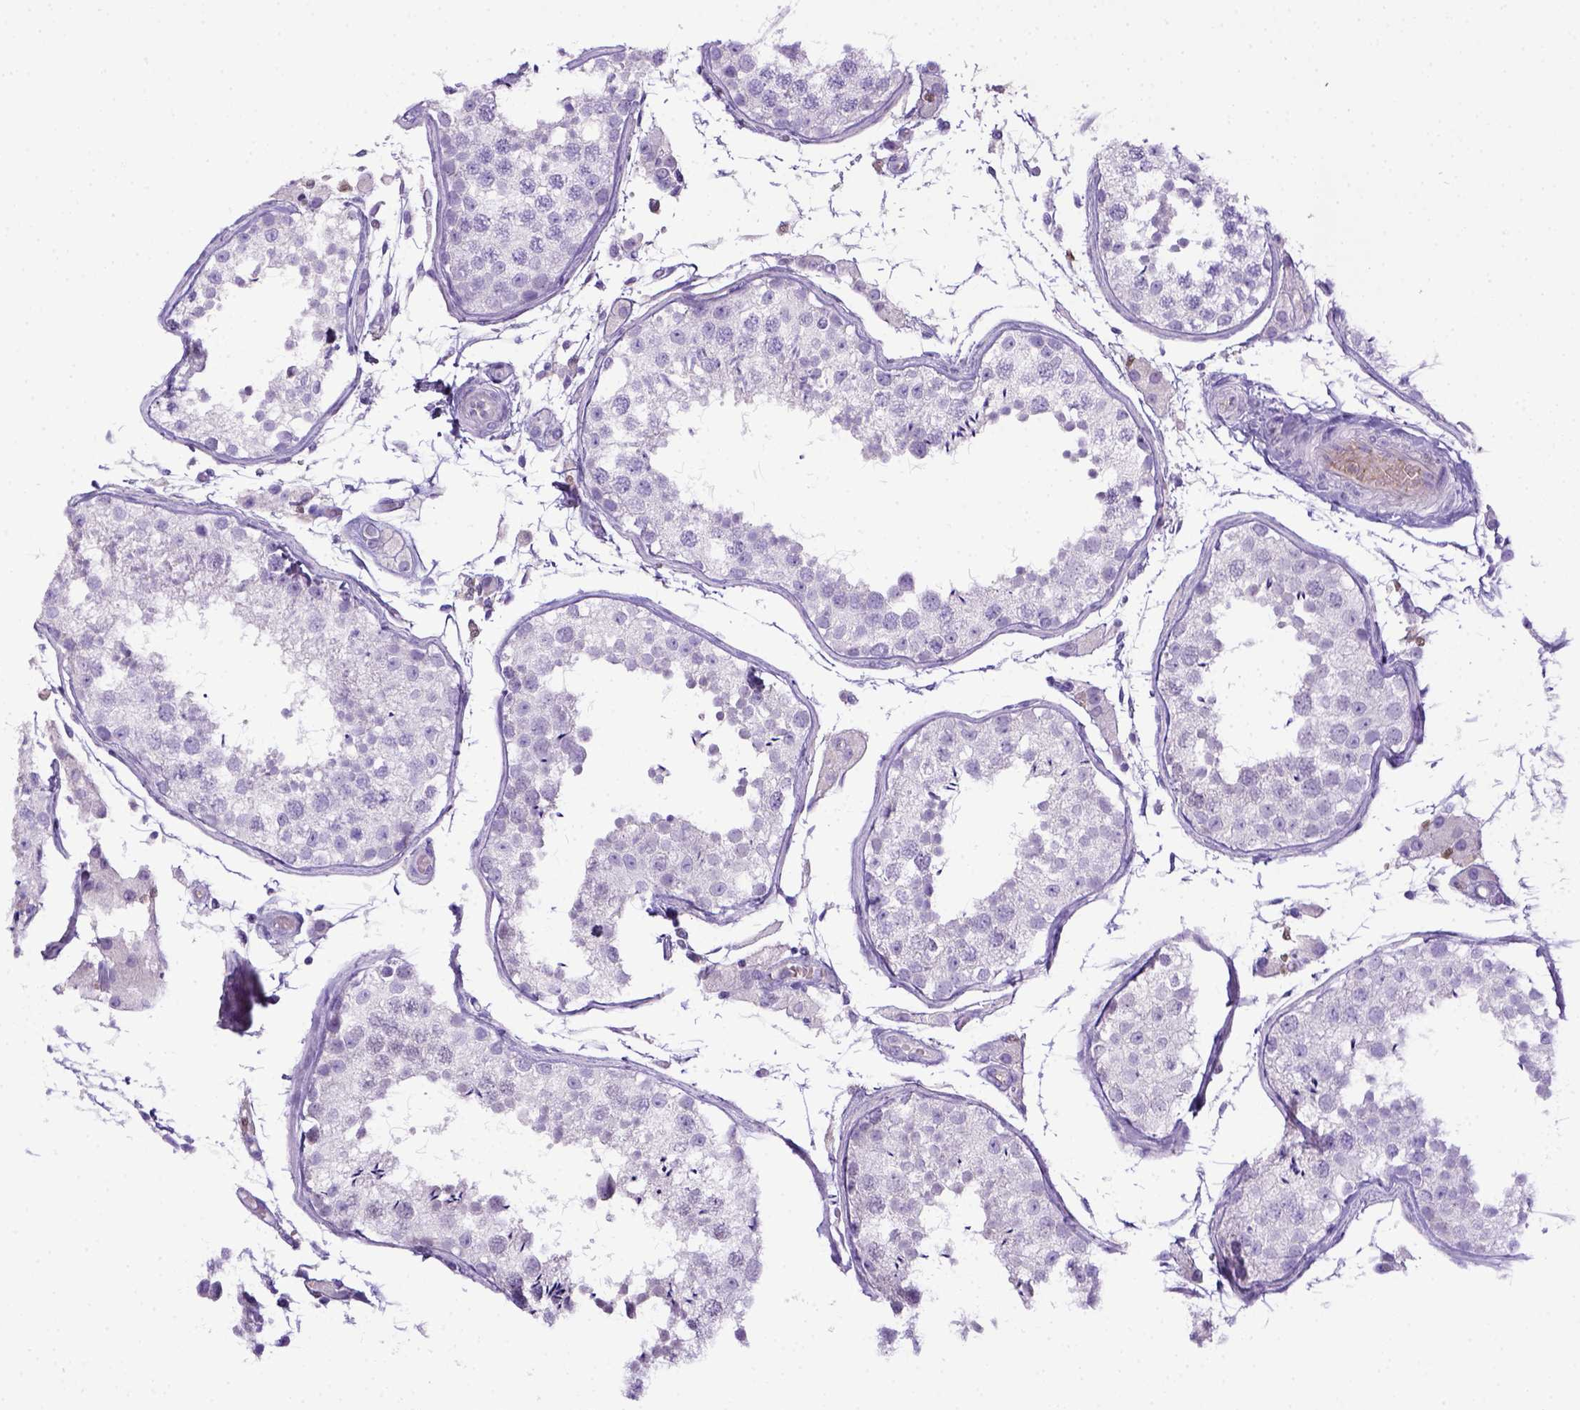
{"staining": {"intensity": "negative", "quantity": "none", "location": "none"}, "tissue": "testis", "cell_type": "Cells in seminiferous ducts", "image_type": "normal", "snomed": [{"axis": "morphology", "description": "Normal tissue, NOS"}, {"axis": "topography", "description": "Testis"}], "caption": "Protein analysis of unremarkable testis displays no significant expression in cells in seminiferous ducts.", "gene": "ITIH4", "patient": {"sex": "male", "age": 29}}